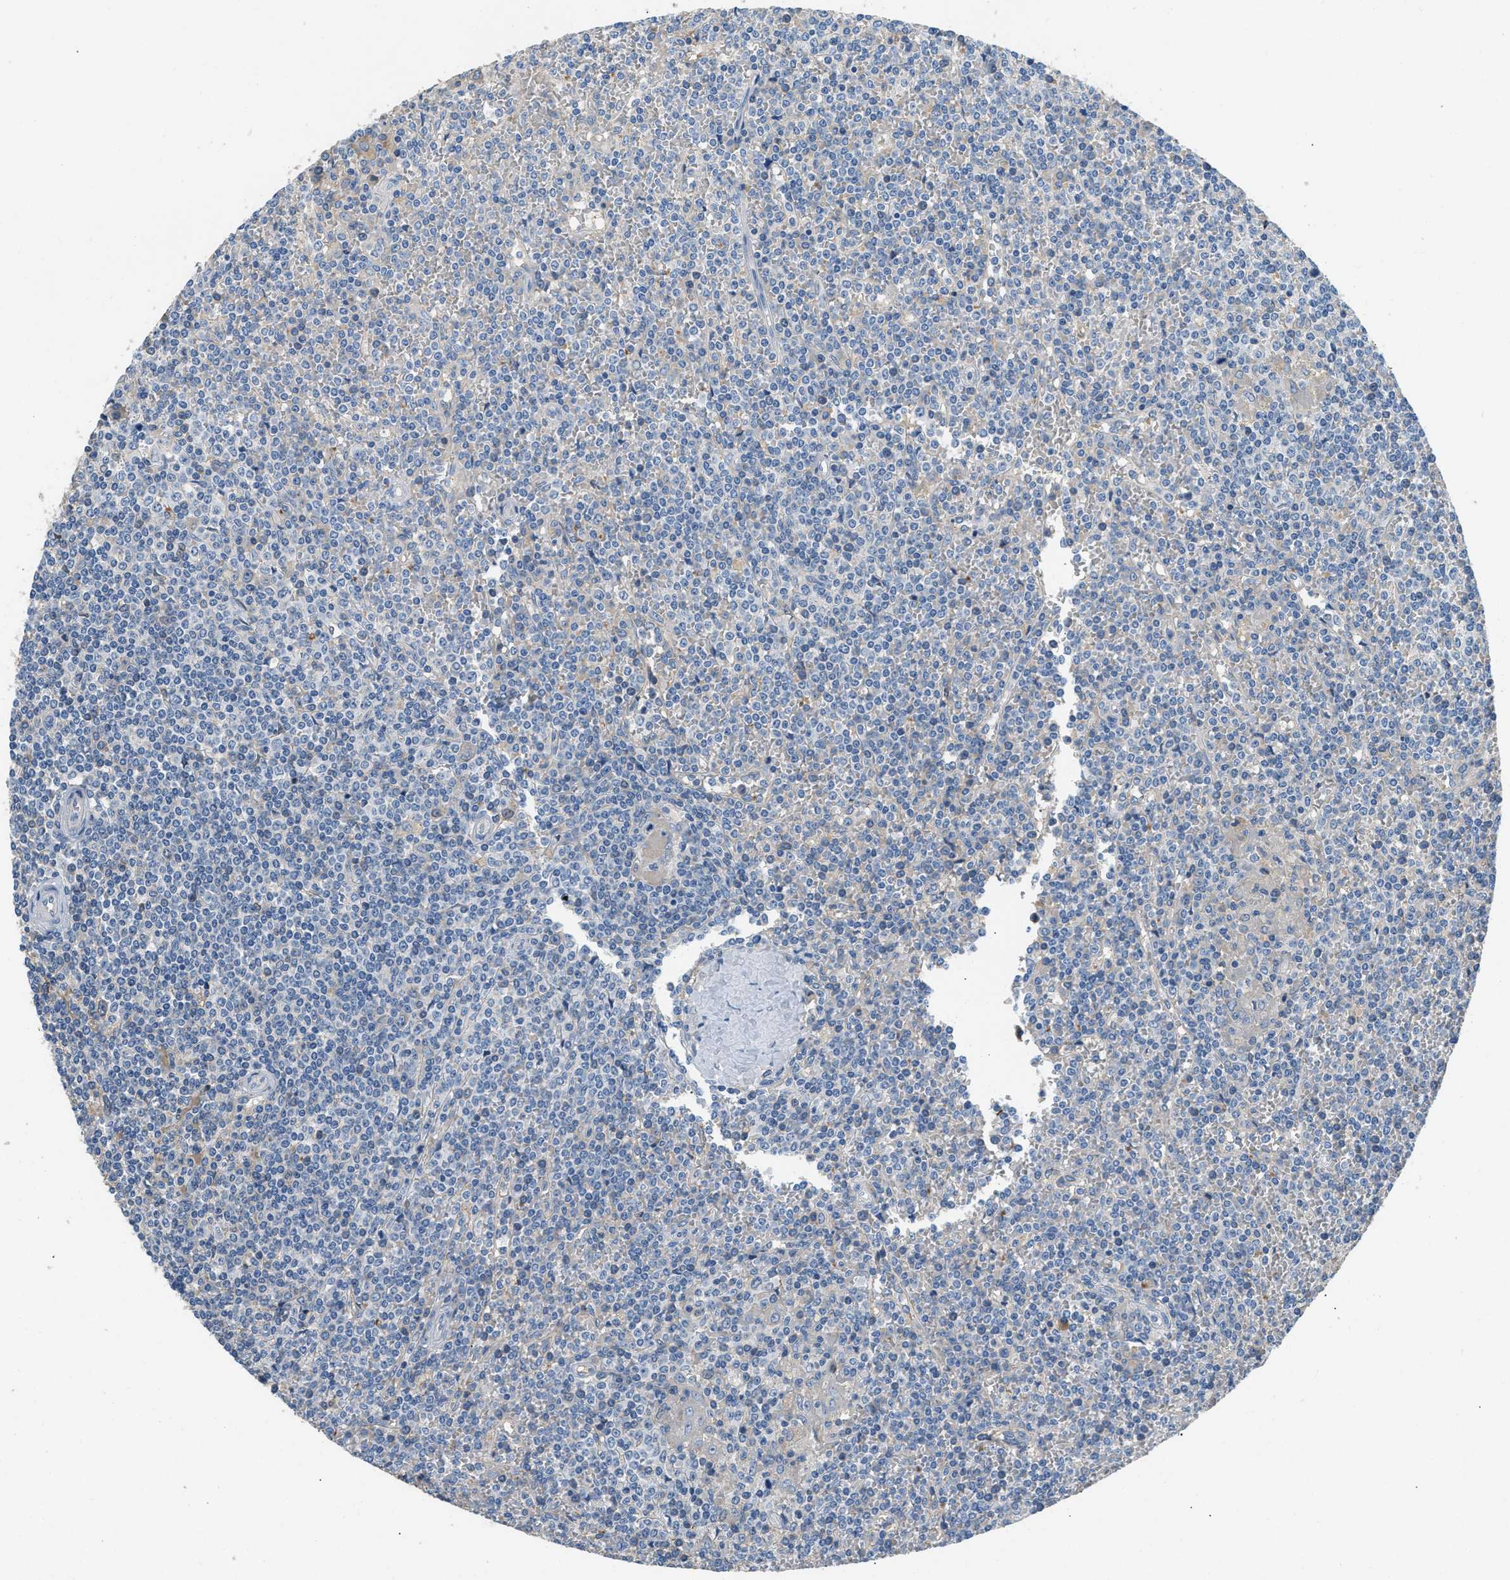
{"staining": {"intensity": "negative", "quantity": "none", "location": "none"}, "tissue": "lymphoma", "cell_type": "Tumor cells", "image_type": "cancer", "snomed": [{"axis": "morphology", "description": "Malignant lymphoma, non-Hodgkin's type, Low grade"}, {"axis": "topography", "description": "Spleen"}], "caption": "Lymphoma was stained to show a protein in brown. There is no significant positivity in tumor cells.", "gene": "STC1", "patient": {"sex": "female", "age": 19}}